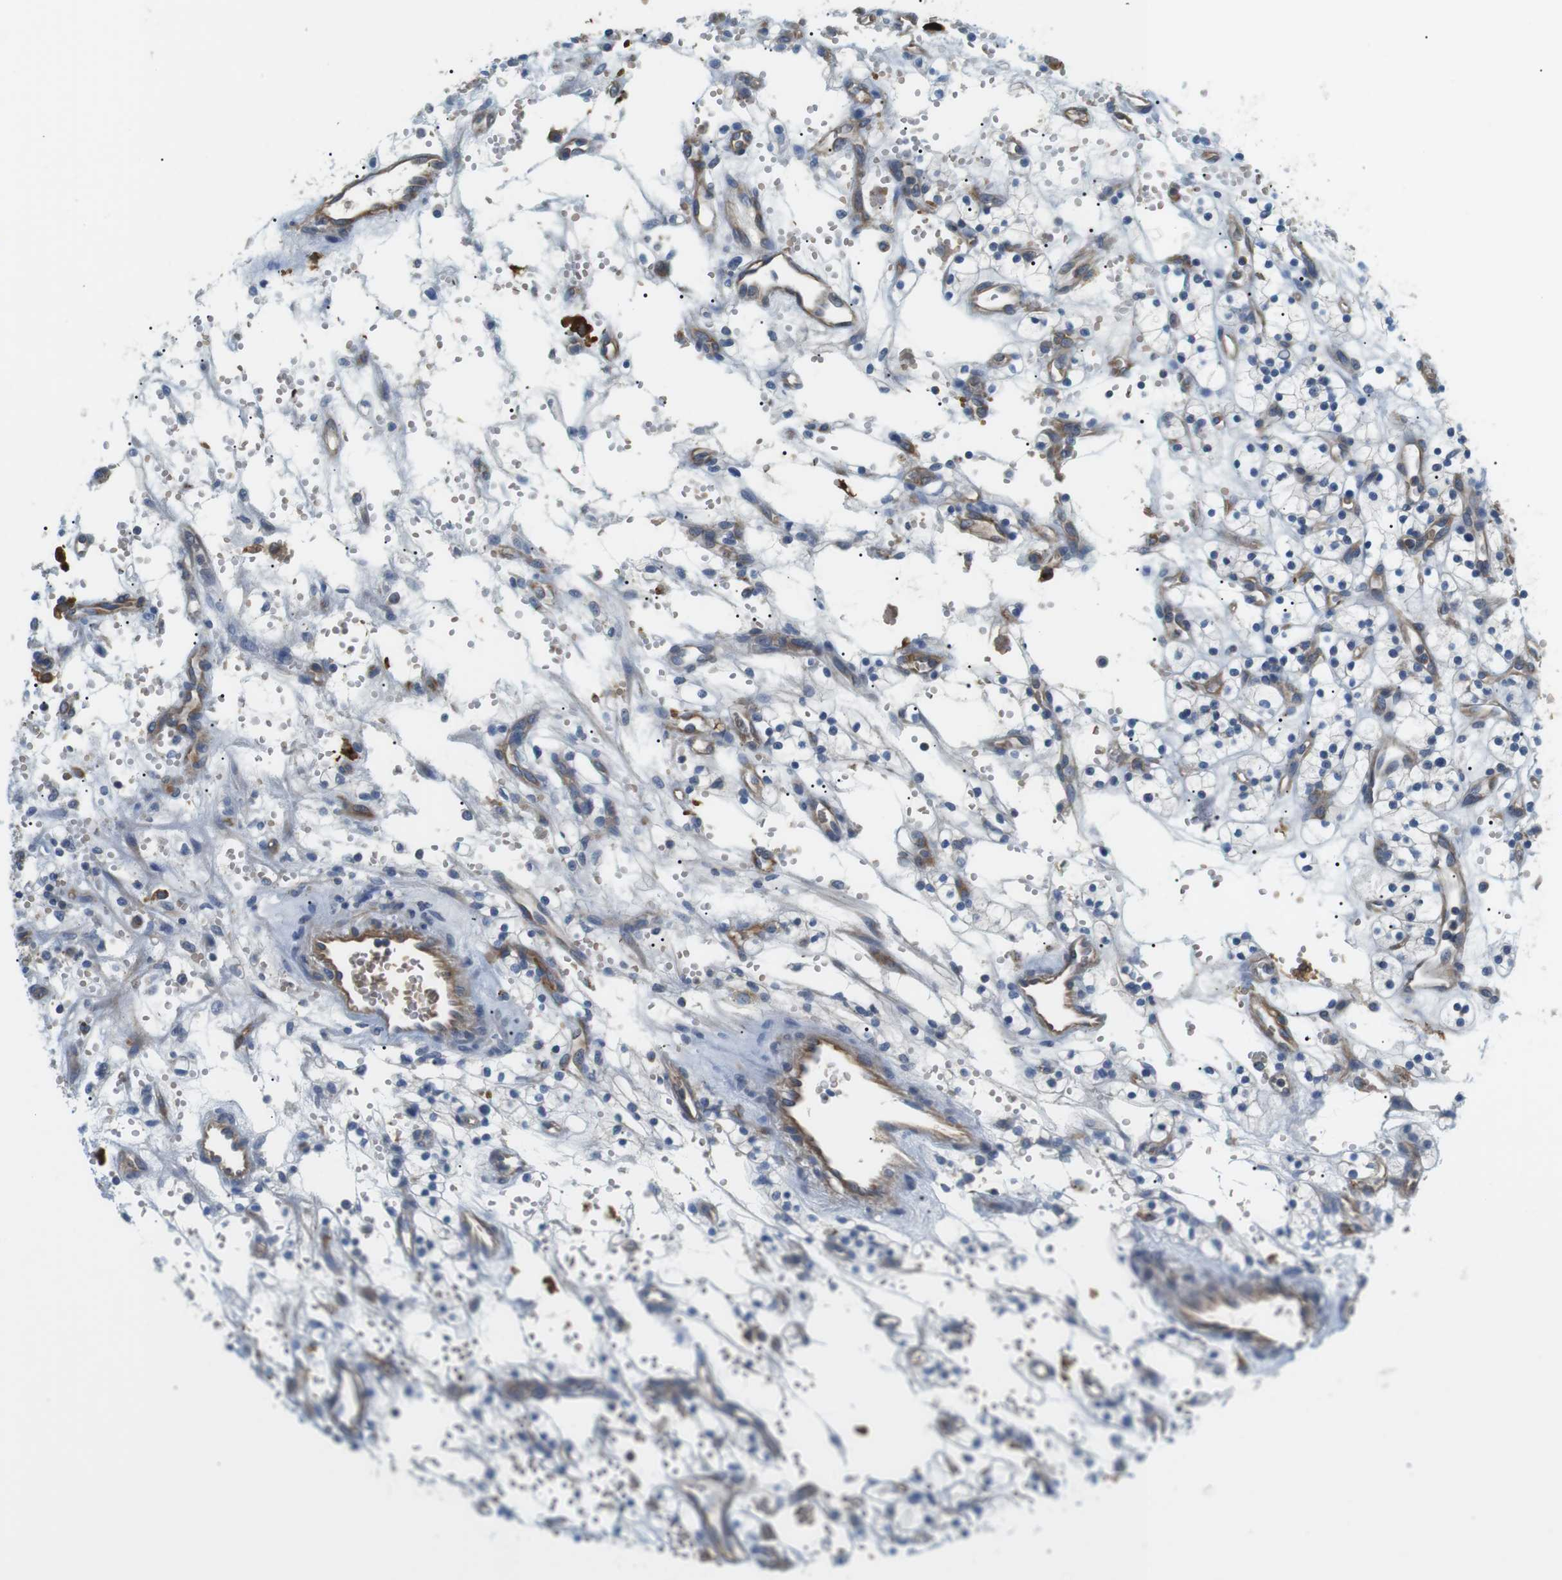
{"staining": {"intensity": "negative", "quantity": "none", "location": "none"}, "tissue": "renal cancer", "cell_type": "Tumor cells", "image_type": "cancer", "snomed": [{"axis": "morphology", "description": "Adenocarcinoma, NOS"}, {"axis": "topography", "description": "Kidney"}], "caption": "Renal cancer was stained to show a protein in brown. There is no significant expression in tumor cells.", "gene": "ADCY10", "patient": {"sex": "female", "age": 57}}